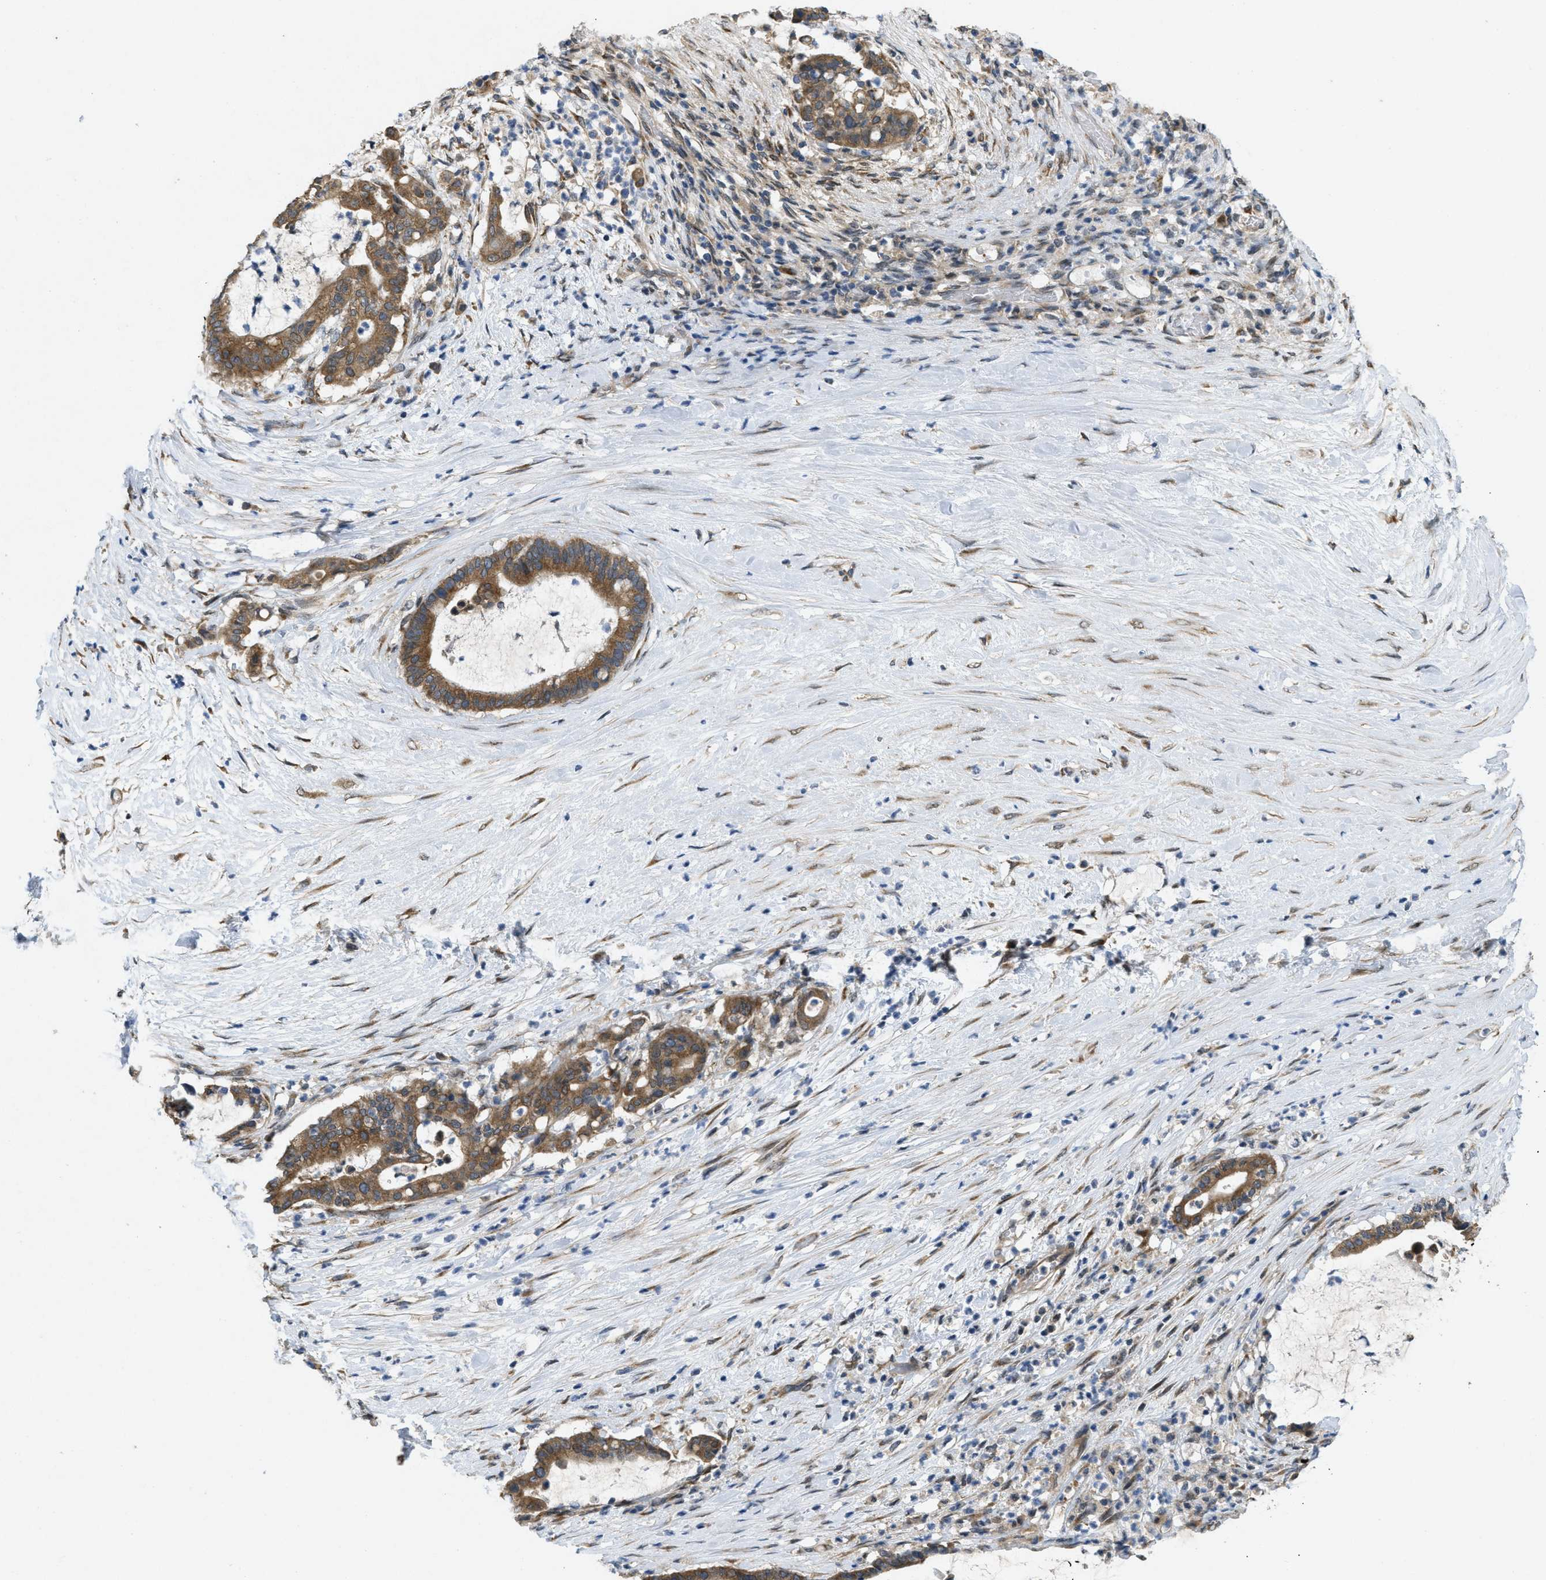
{"staining": {"intensity": "moderate", "quantity": ">75%", "location": "cytoplasmic/membranous"}, "tissue": "pancreatic cancer", "cell_type": "Tumor cells", "image_type": "cancer", "snomed": [{"axis": "morphology", "description": "Adenocarcinoma, NOS"}, {"axis": "topography", "description": "Pancreas"}], "caption": "Protein staining exhibits moderate cytoplasmic/membranous positivity in approximately >75% of tumor cells in pancreatic adenocarcinoma. (DAB (3,3'-diaminobenzidine) IHC, brown staining for protein, blue staining for nuclei).", "gene": "IFNLR1", "patient": {"sex": "male", "age": 41}}